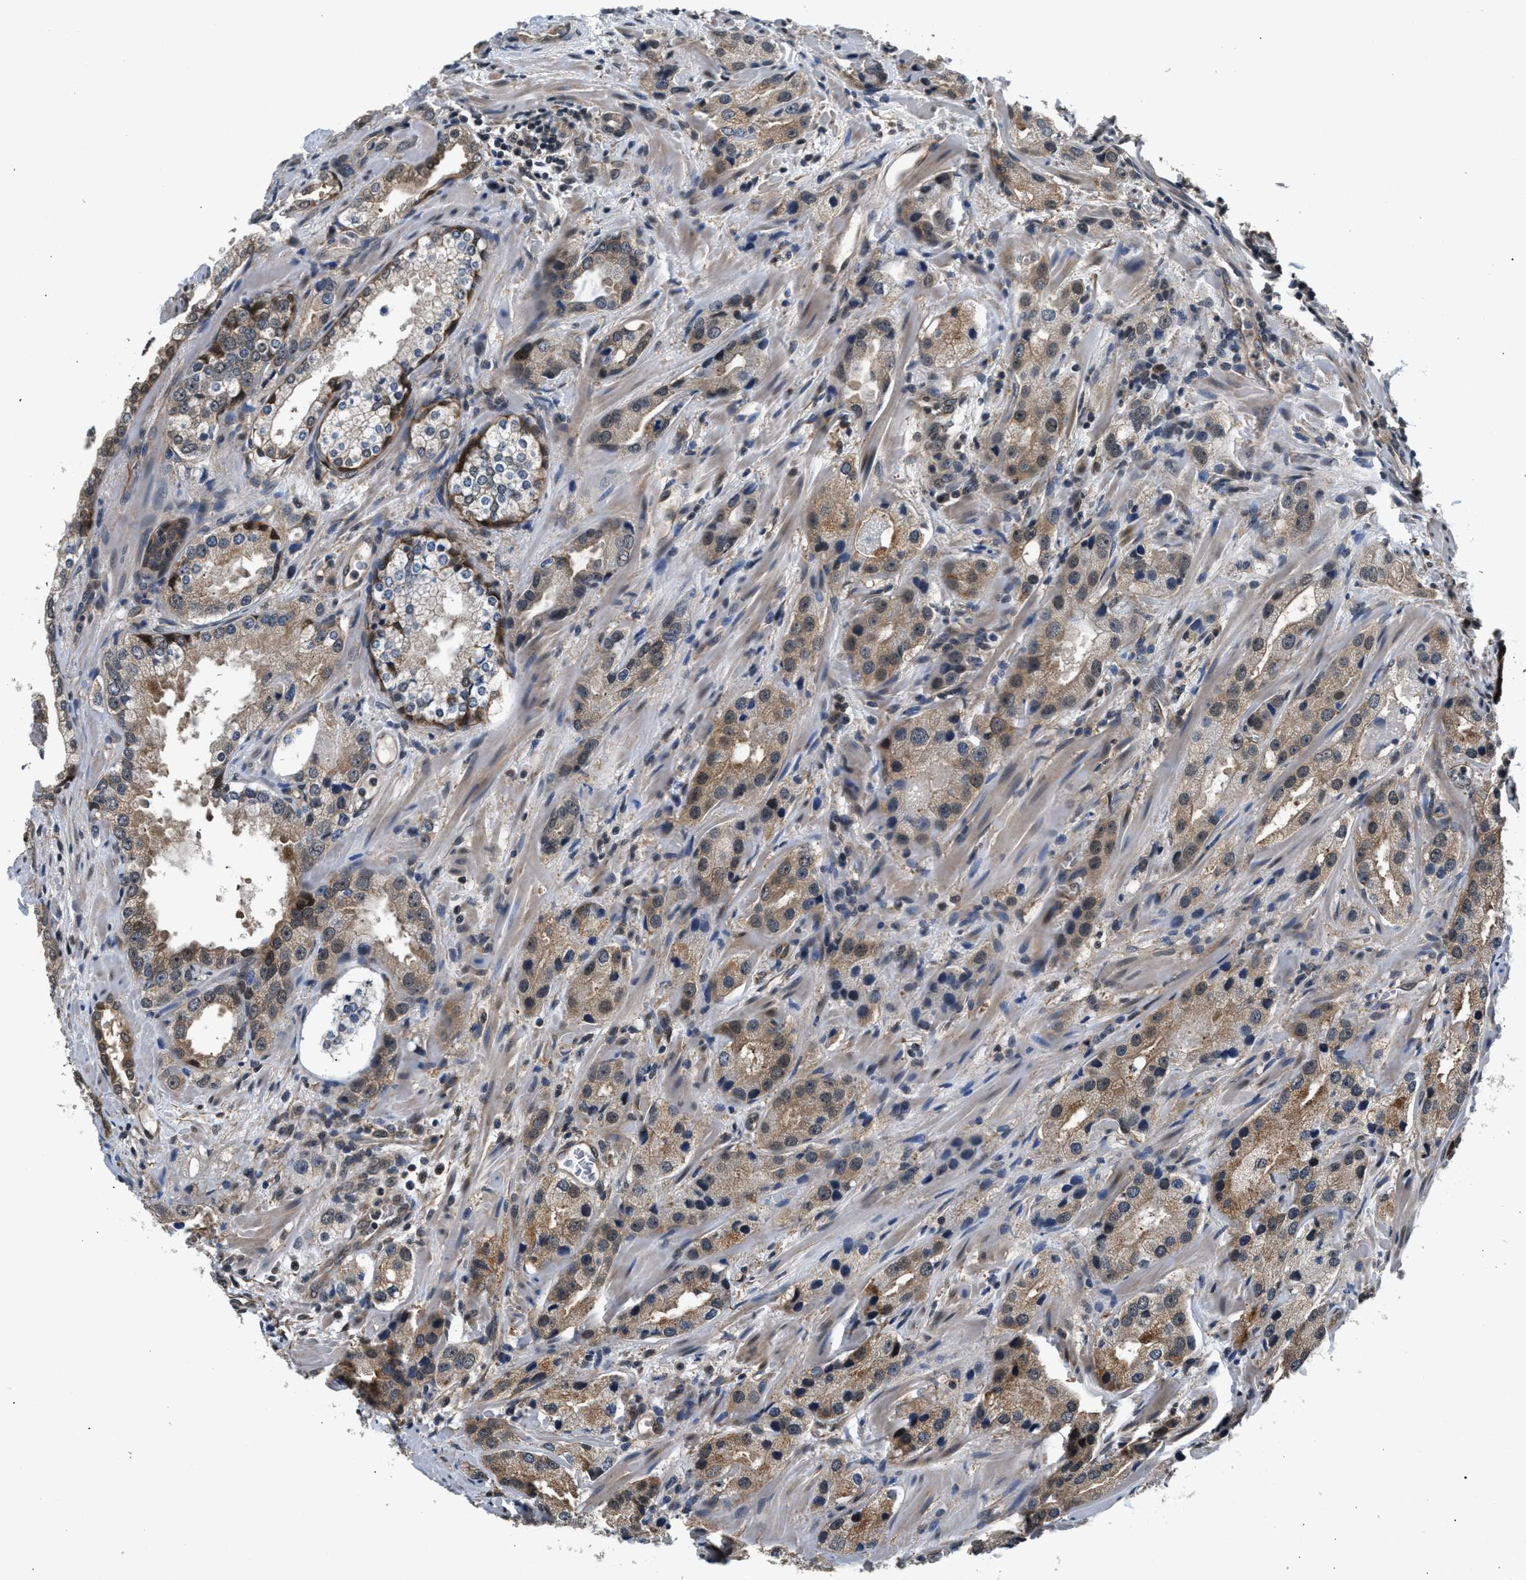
{"staining": {"intensity": "weak", "quantity": ">75%", "location": "cytoplasmic/membranous"}, "tissue": "prostate cancer", "cell_type": "Tumor cells", "image_type": "cancer", "snomed": [{"axis": "morphology", "description": "Adenocarcinoma, High grade"}, {"axis": "topography", "description": "Prostate"}], "caption": "Prostate high-grade adenocarcinoma stained with a protein marker shows weak staining in tumor cells.", "gene": "RBM33", "patient": {"sex": "male", "age": 63}}